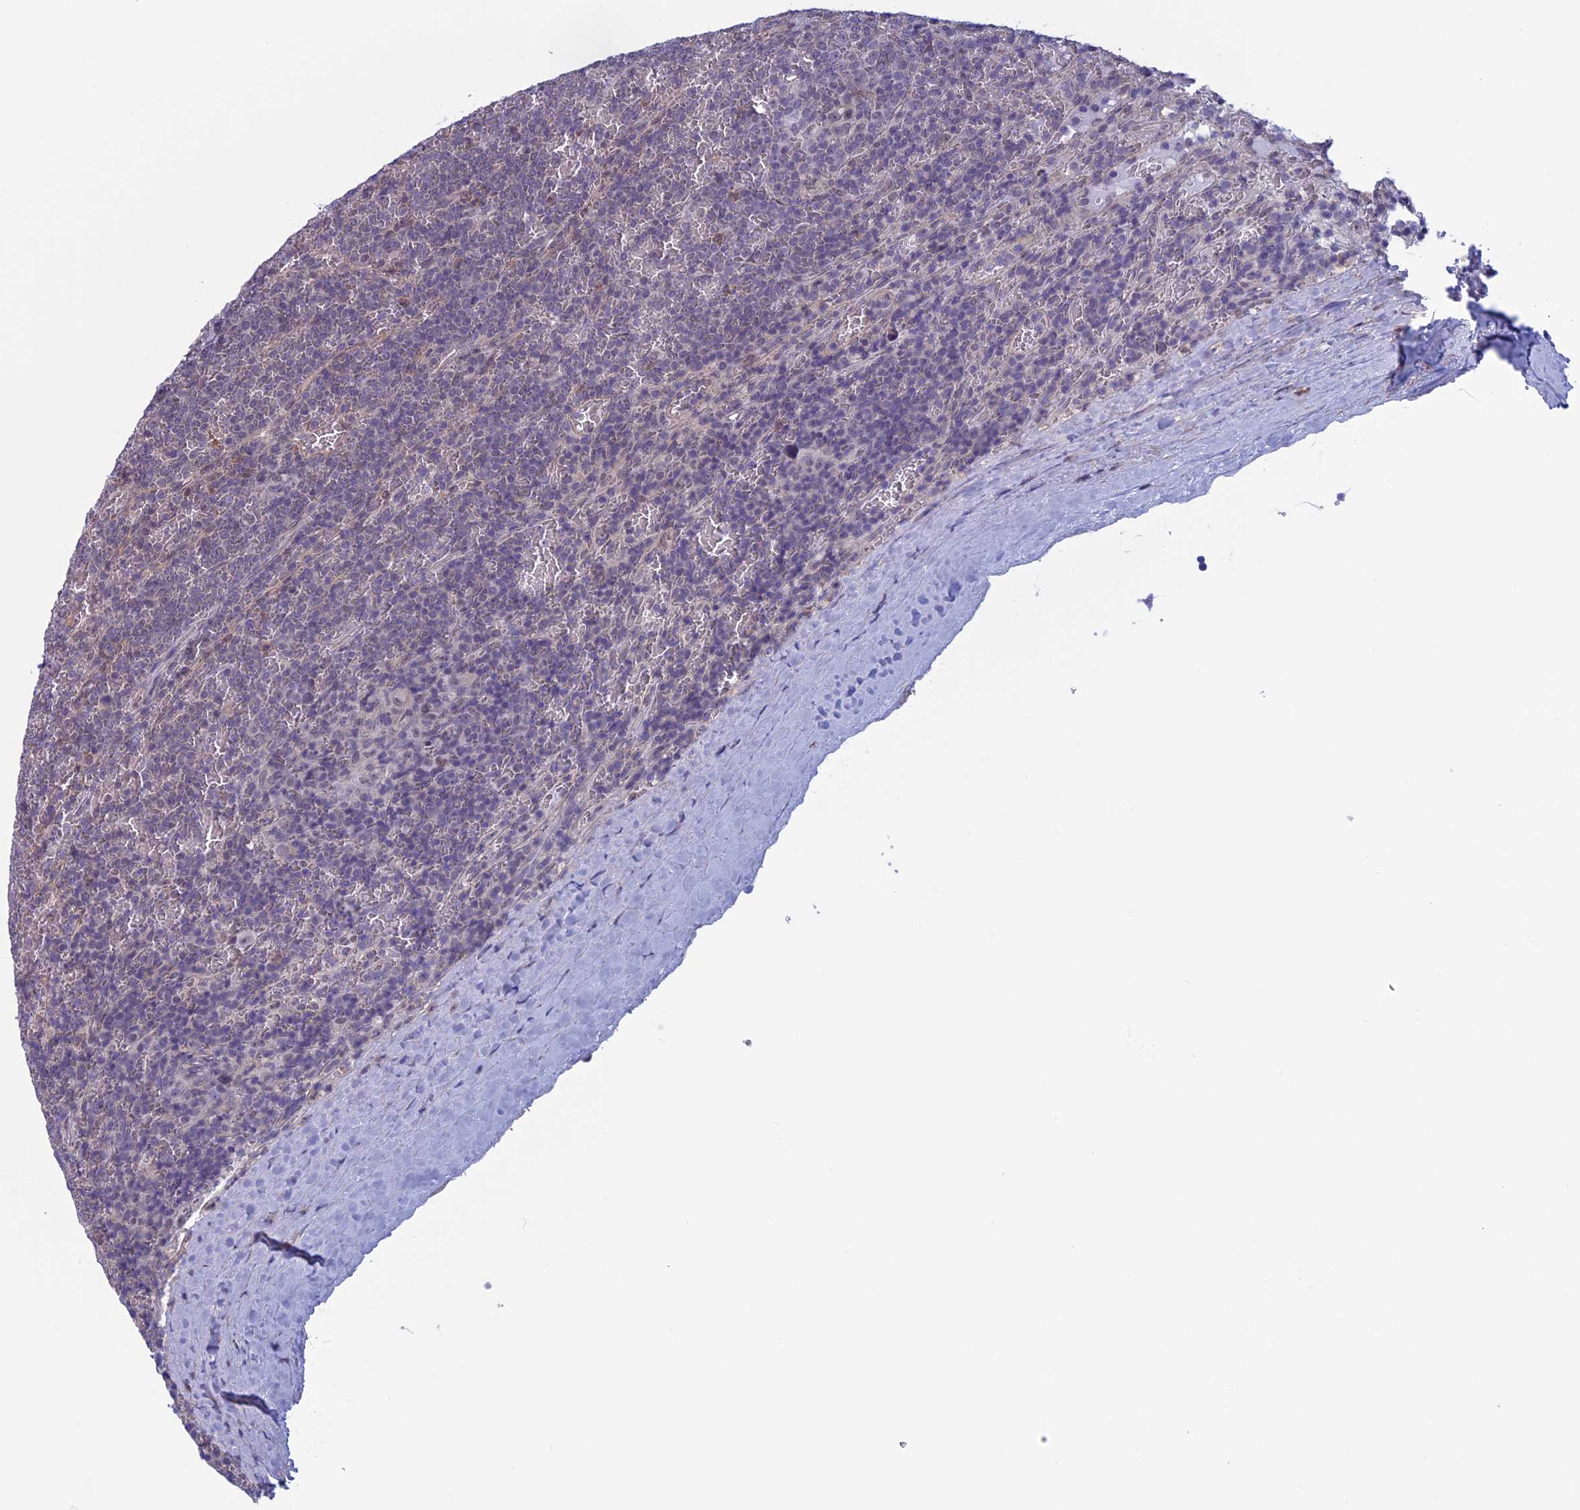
{"staining": {"intensity": "negative", "quantity": "none", "location": "none"}, "tissue": "lymphoma", "cell_type": "Tumor cells", "image_type": "cancer", "snomed": [{"axis": "morphology", "description": "Malignant lymphoma, non-Hodgkin's type, Low grade"}, {"axis": "topography", "description": "Spleen"}], "caption": "A photomicrograph of lymphoma stained for a protein displays no brown staining in tumor cells. (Brightfield microscopy of DAB (3,3'-diaminobenzidine) IHC at high magnification).", "gene": "SLC1A6", "patient": {"sex": "female", "age": 19}}